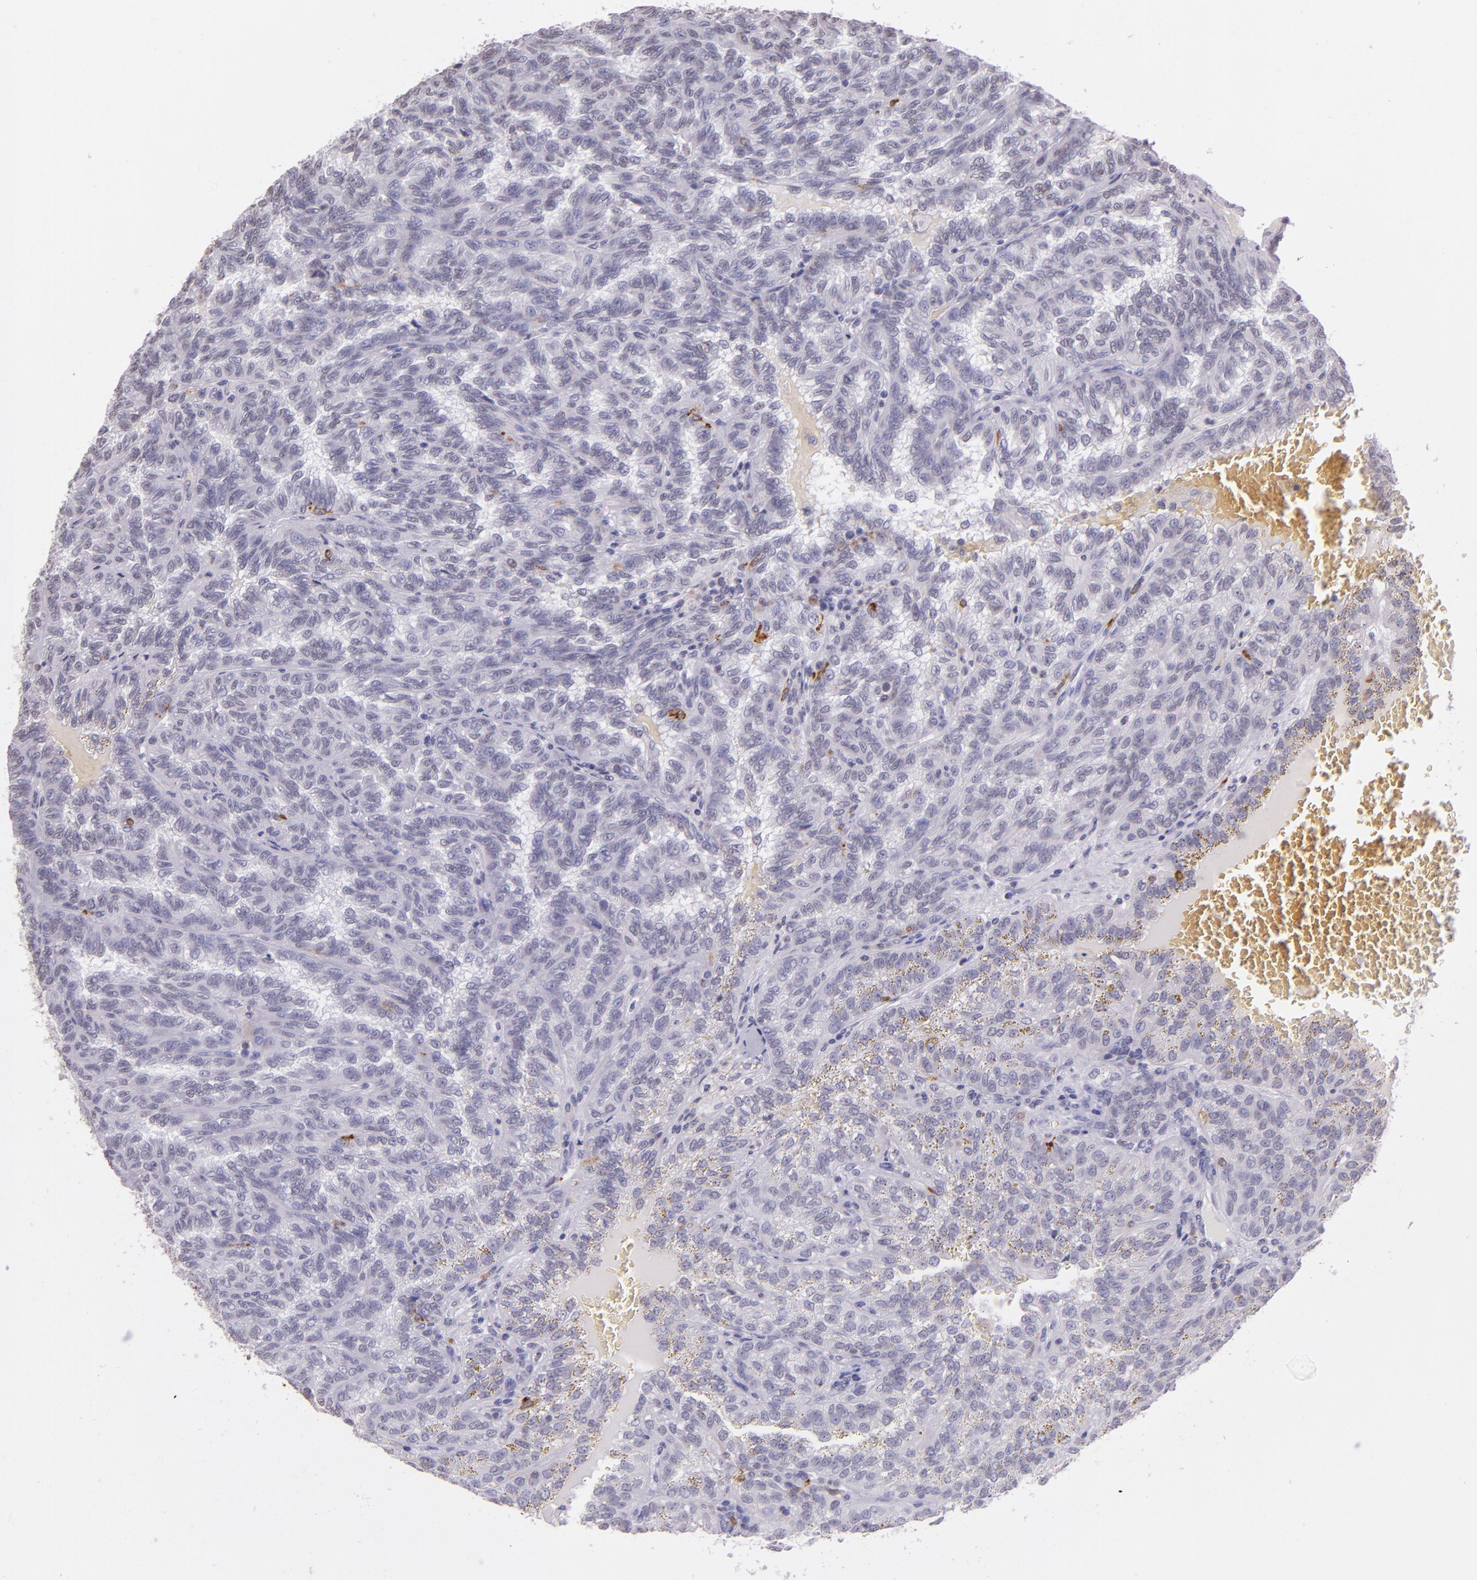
{"staining": {"intensity": "negative", "quantity": "none", "location": "none"}, "tissue": "renal cancer", "cell_type": "Tumor cells", "image_type": "cancer", "snomed": [{"axis": "morphology", "description": "Inflammation, NOS"}, {"axis": "morphology", "description": "Adenocarcinoma, NOS"}, {"axis": "topography", "description": "Kidney"}], "caption": "Protein analysis of renal cancer demonstrates no significant expression in tumor cells.", "gene": "RTN1", "patient": {"sex": "male", "age": 68}}